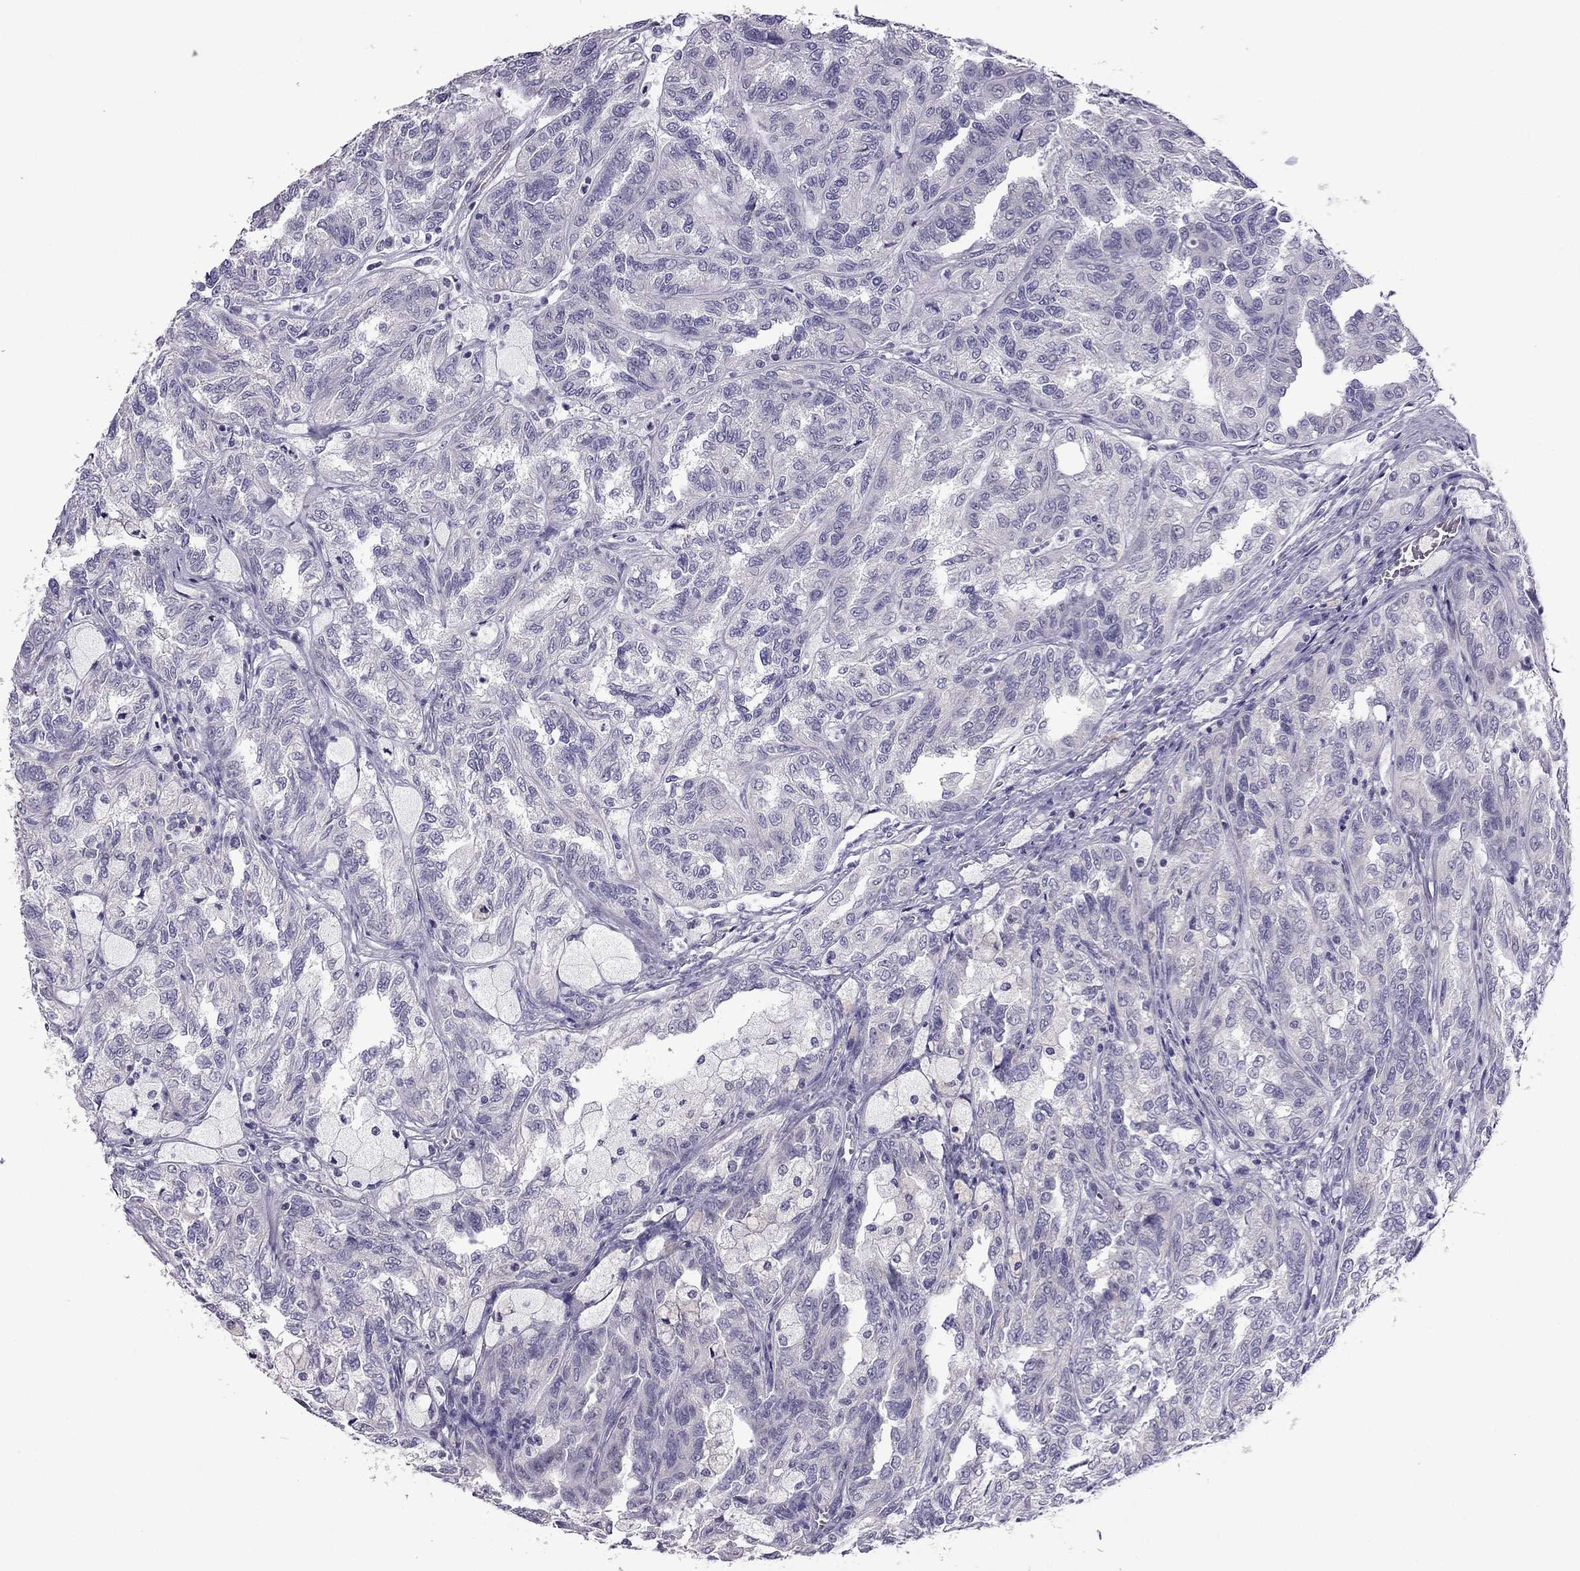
{"staining": {"intensity": "negative", "quantity": "none", "location": "none"}, "tissue": "renal cancer", "cell_type": "Tumor cells", "image_type": "cancer", "snomed": [{"axis": "morphology", "description": "Adenocarcinoma, NOS"}, {"axis": "topography", "description": "Kidney"}], "caption": "Protein analysis of renal cancer (adenocarcinoma) exhibits no significant expression in tumor cells. (Stains: DAB (3,3'-diaminobenzidine) IHC with hematoxylin counter stain, Microscopy: brightfield microscopy at high magnification).", "gene": "SLC16A8", "patient": {"sex": "male", "age": 79}}